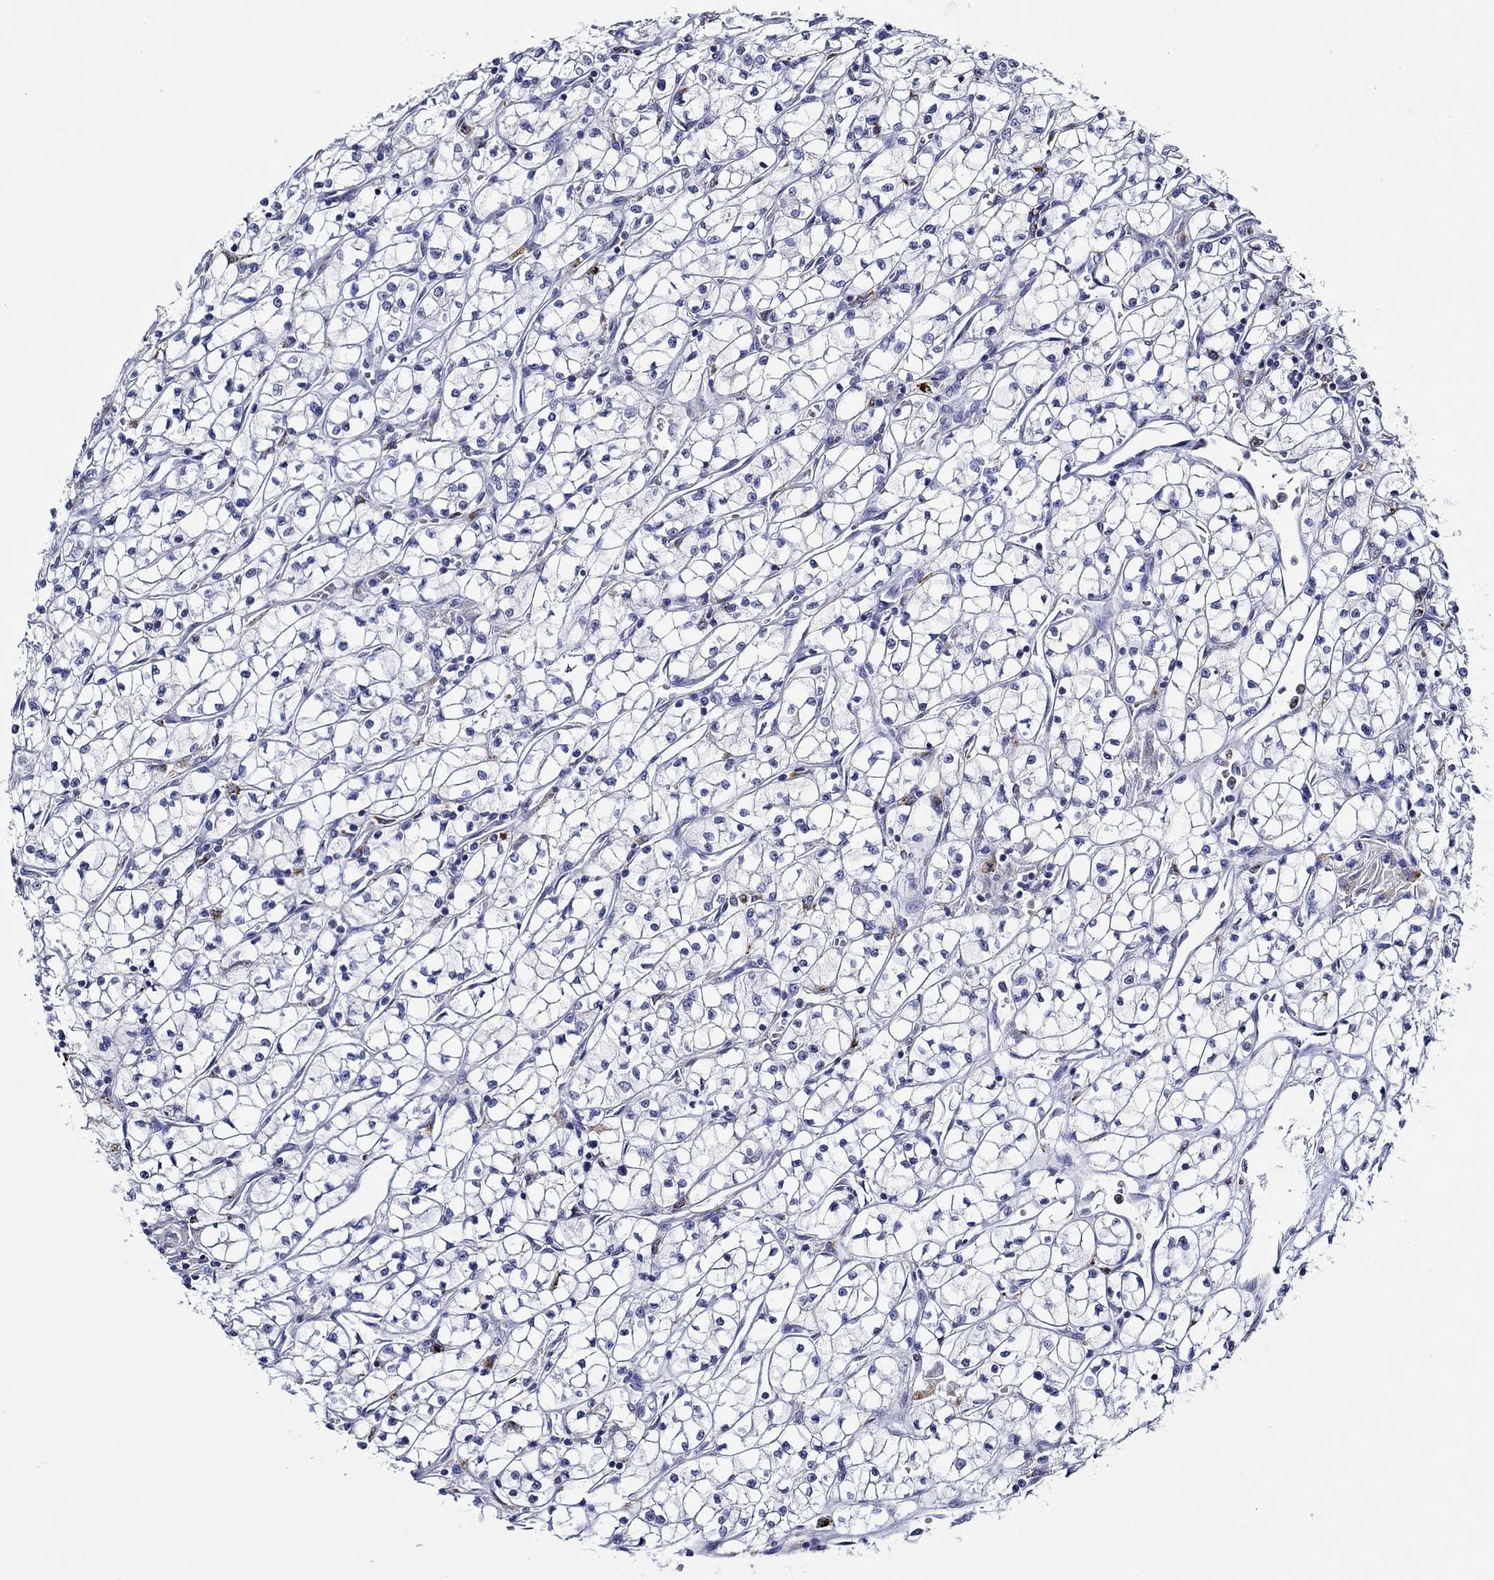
{"staining": {"intensity": "negative", "quantity": "none", "location": "none"}, "tissue": "renal cancer", "cell_type": "Tumor cells", "image_type": "cancer", "snomed": [{"axis": "morphology", "description": "Adenocarcinoma, NOS"}, {"axis": "topography", "description": "Kidney"}], "caption": "The IHC micrograph has no significant positivity in tumor cells of renal cancer tissue.", "gene": "GATA2", "patient": {"sex": "female", "age": 64}}